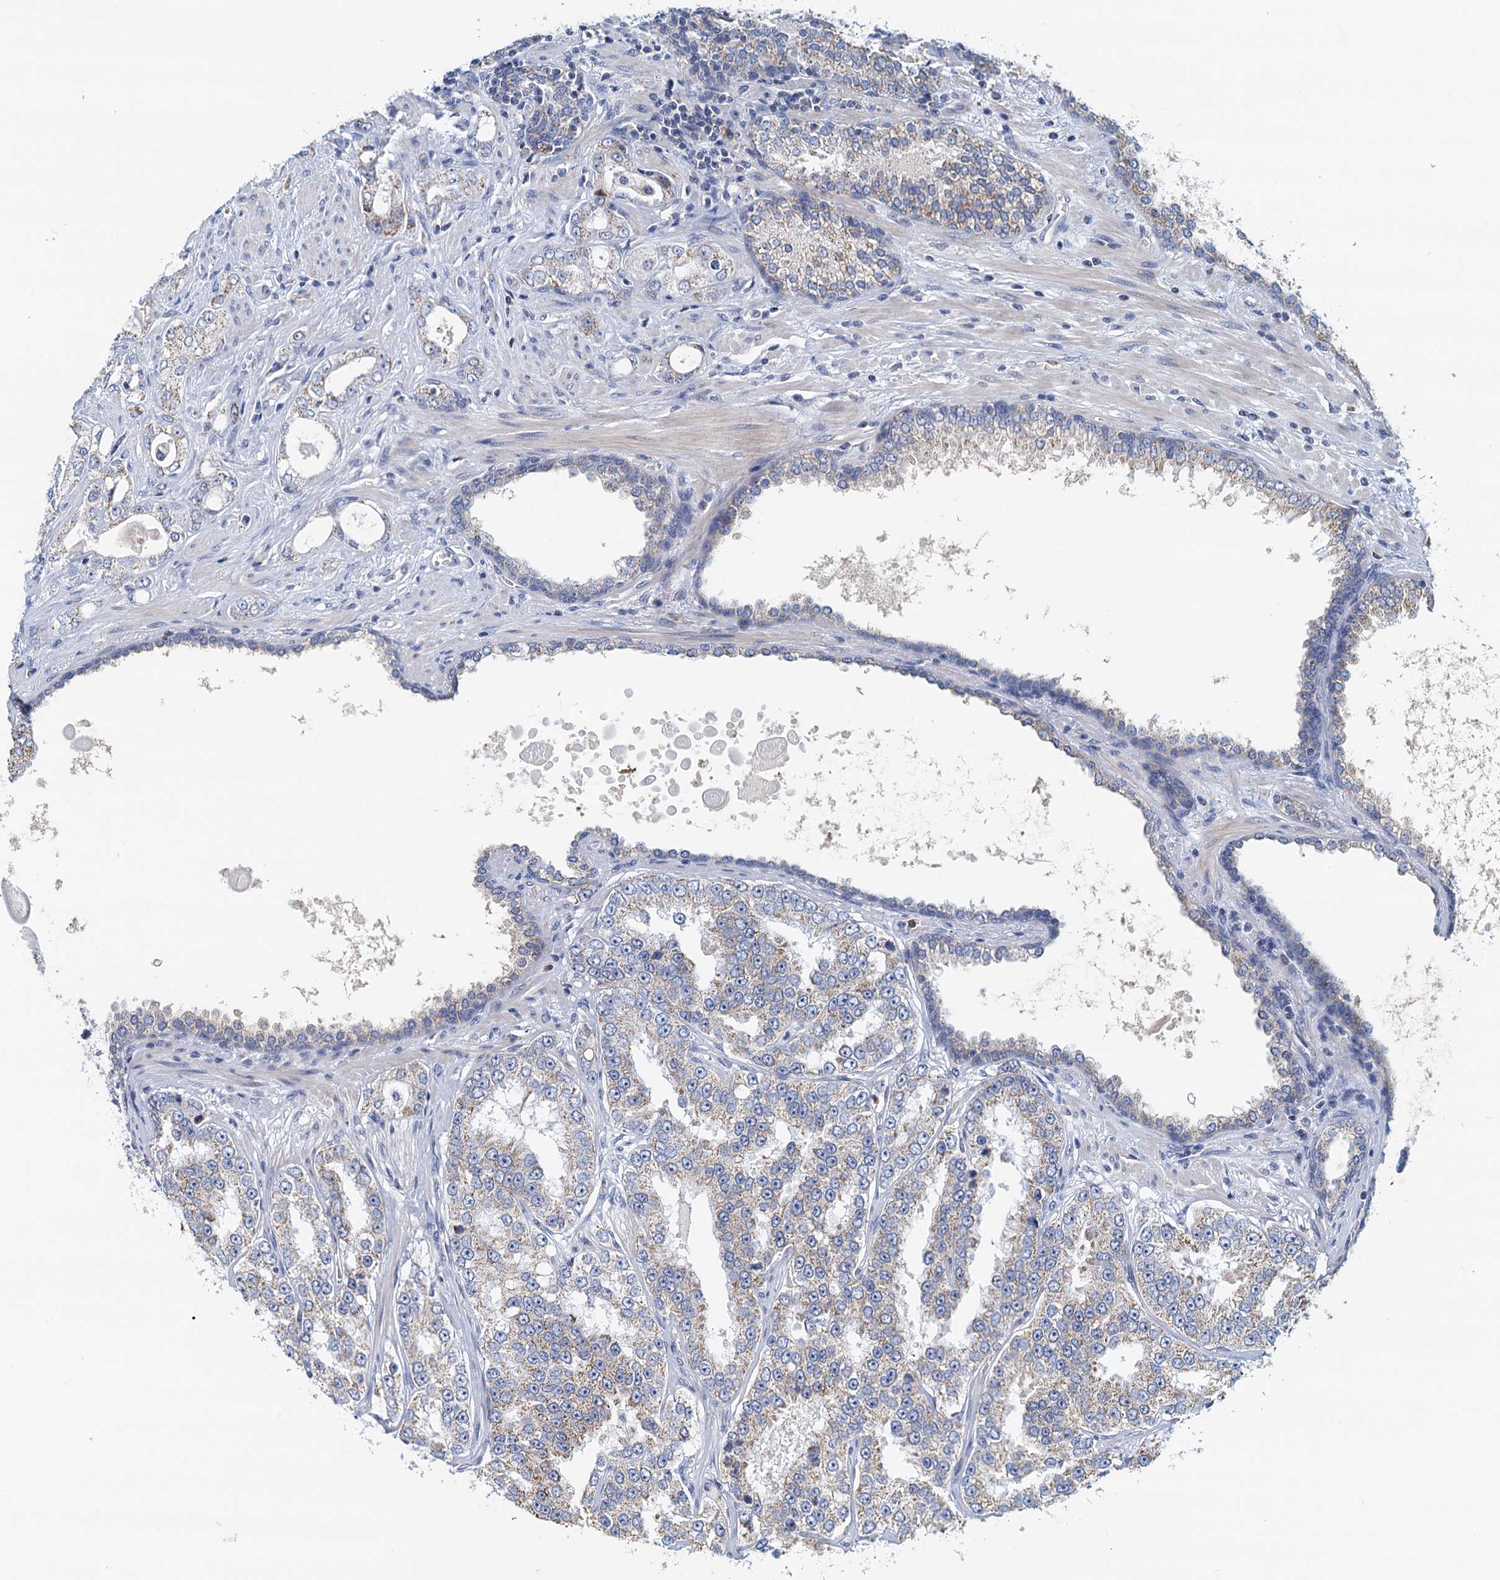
{"staining": {"intensity": "weak", "quantity": "25%-75%", "location": "cytoplasmic/membranous"}, "tissue": "prostate cancer", "cell_type": "Tumor cells", "image_type": "cancer", "snomed": [{"axis": "morphology", "description": "Normal tissue, NOS"}, {"axis": "morphology", "description": "Adenocarcinoma, High grade"}, {"axis": "topography", "description": "Prostate"}], "caption": "Prostate cancer (high-grade adenocarcinoma) stained with a protein marker exhibits weak staining in tumor cells.", "gene": "POC1A", "patient": {"sex": "male", "age": 83}}